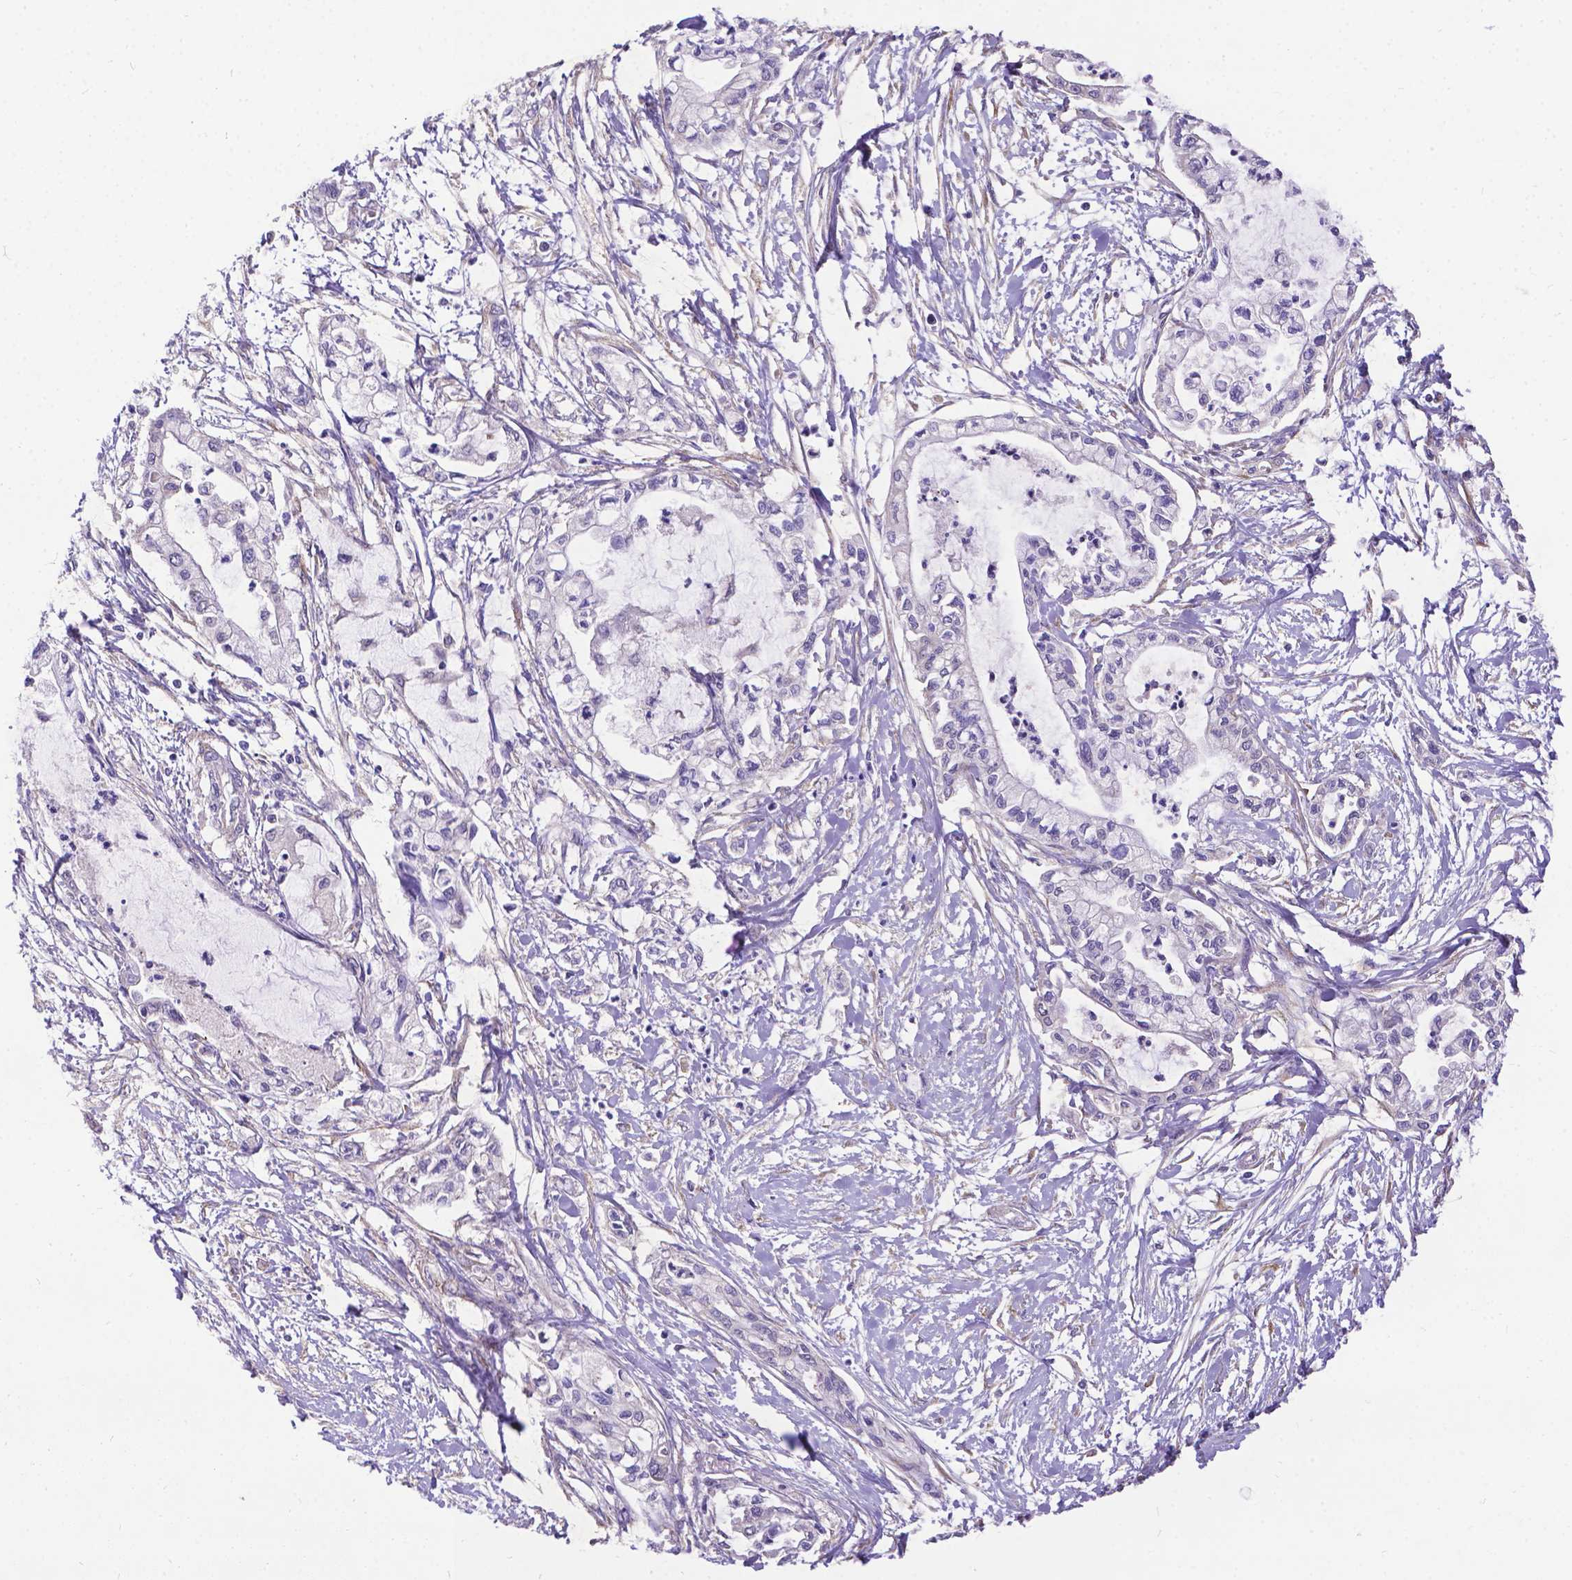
{"staining": {"intensity": "negative", "quantity": "none", "location": "none"}, "tissue": "pancreatic cancer", "cell_type": "Tumor cells", "image_type": "cancer", "snomed": [{"axis": "morphology", "description": "Adenocarcinoma, NOS"}, {"axis": "topography", "description": "Pancreas"}], "caption": "A high-resolution histopathology image shows IHC staining of pancreatic adenocarcinoma, which displays no significant staining in tumor cells.", "gene": "DENND6A", "patient": {"sex": "male", "age": 54}}